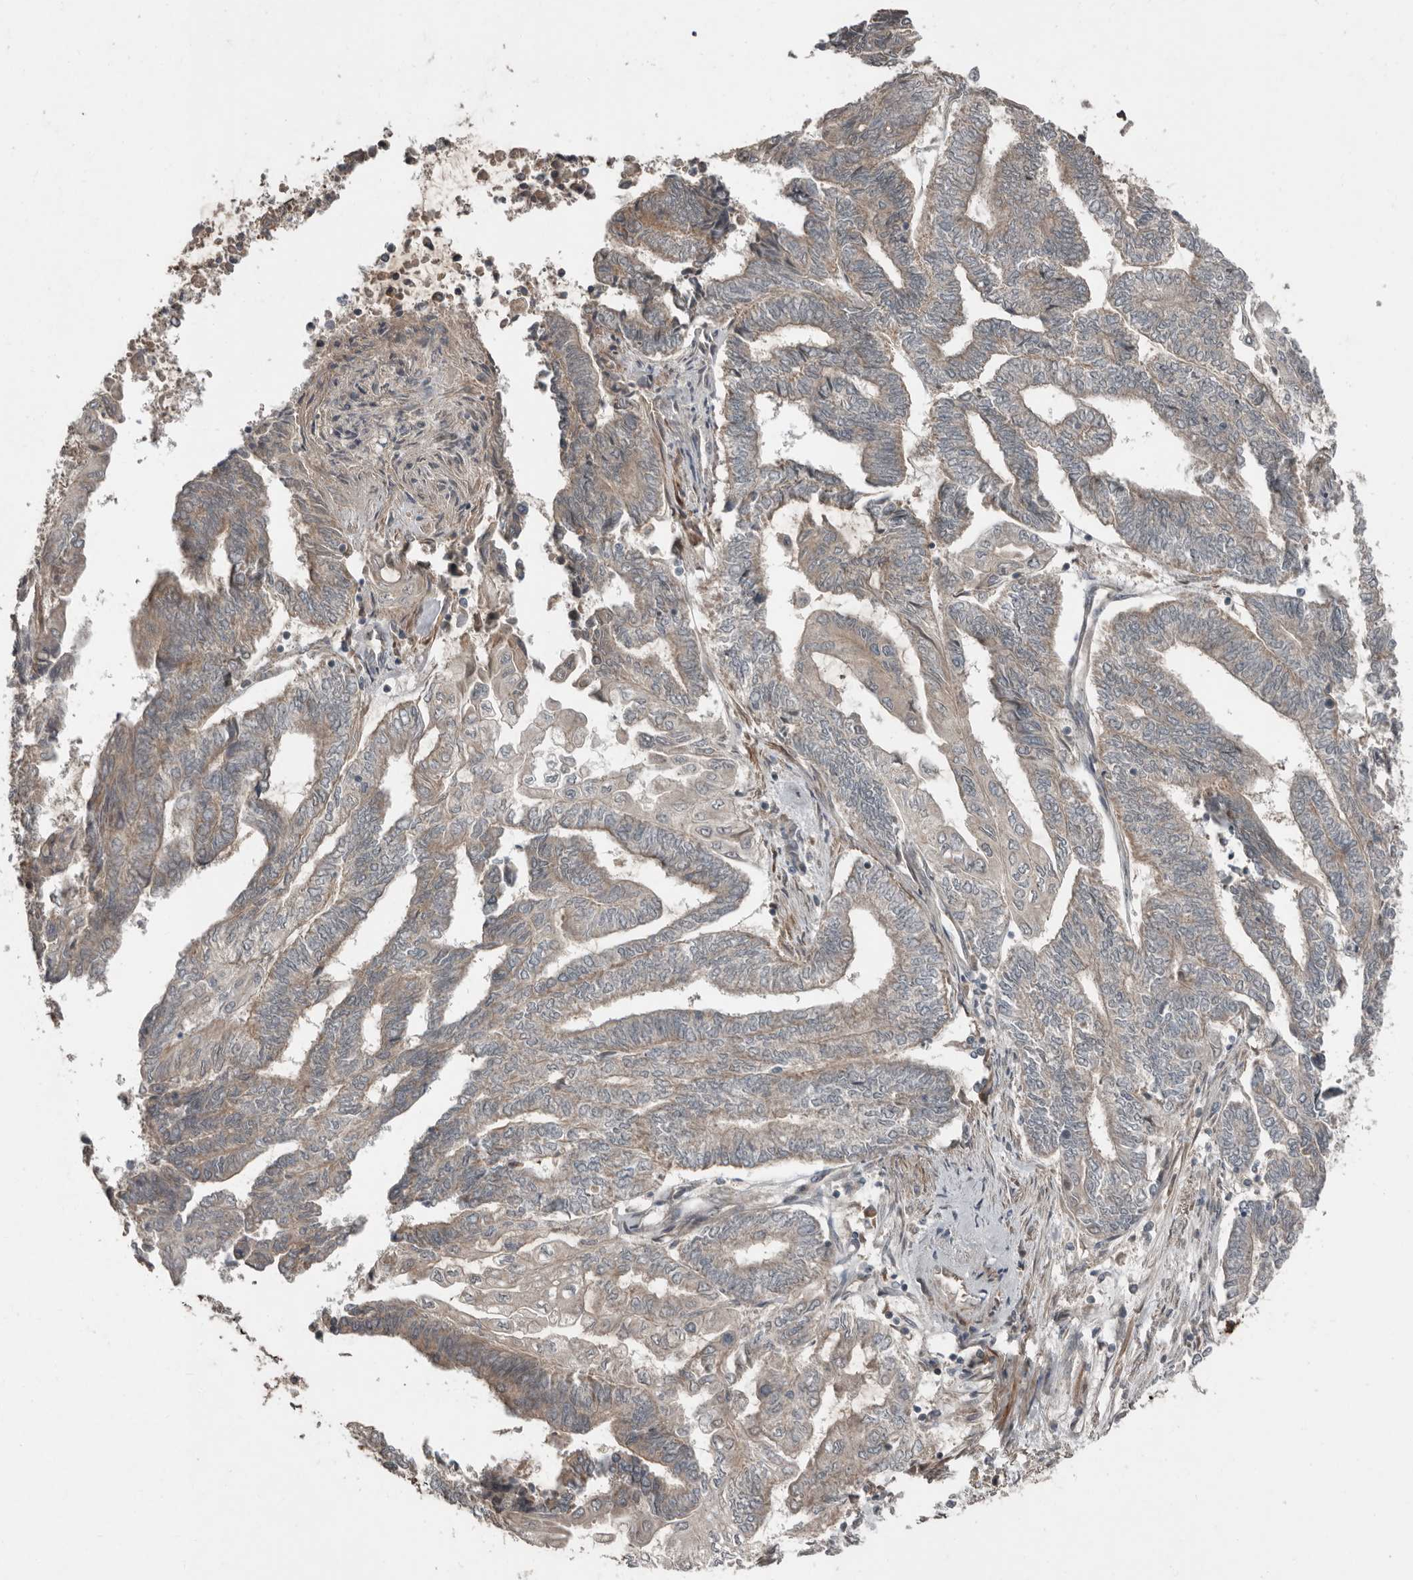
{"staining": {"intensity": "weak", "quantity": "25%-75%", "location": "cytoplasmic/membranous"}, "tissue": "endometrial cancer", "cell_type": "Tumor cells", "image_type": "cancer", "snomed": [{"axis": "morphology", "description": "Adenocarcinoma, NOS"}, {"axis": "topography", "description": "Uterus"}, {"axis": "topography", "description": "Endometrium"}], "caption": "Immunohistochemistry (IHC) image of neoplastic tissue: endometrial adenocarcinoma stained using IHC exhibits low levels of weak protein expression localized specifically in the cytoplasmic/membranous of tumor cells, appearing as a cytoplasmic/membranous brown color.", "gene": "SLC6A7", "patient": {"sex": "female", "age": 70}}